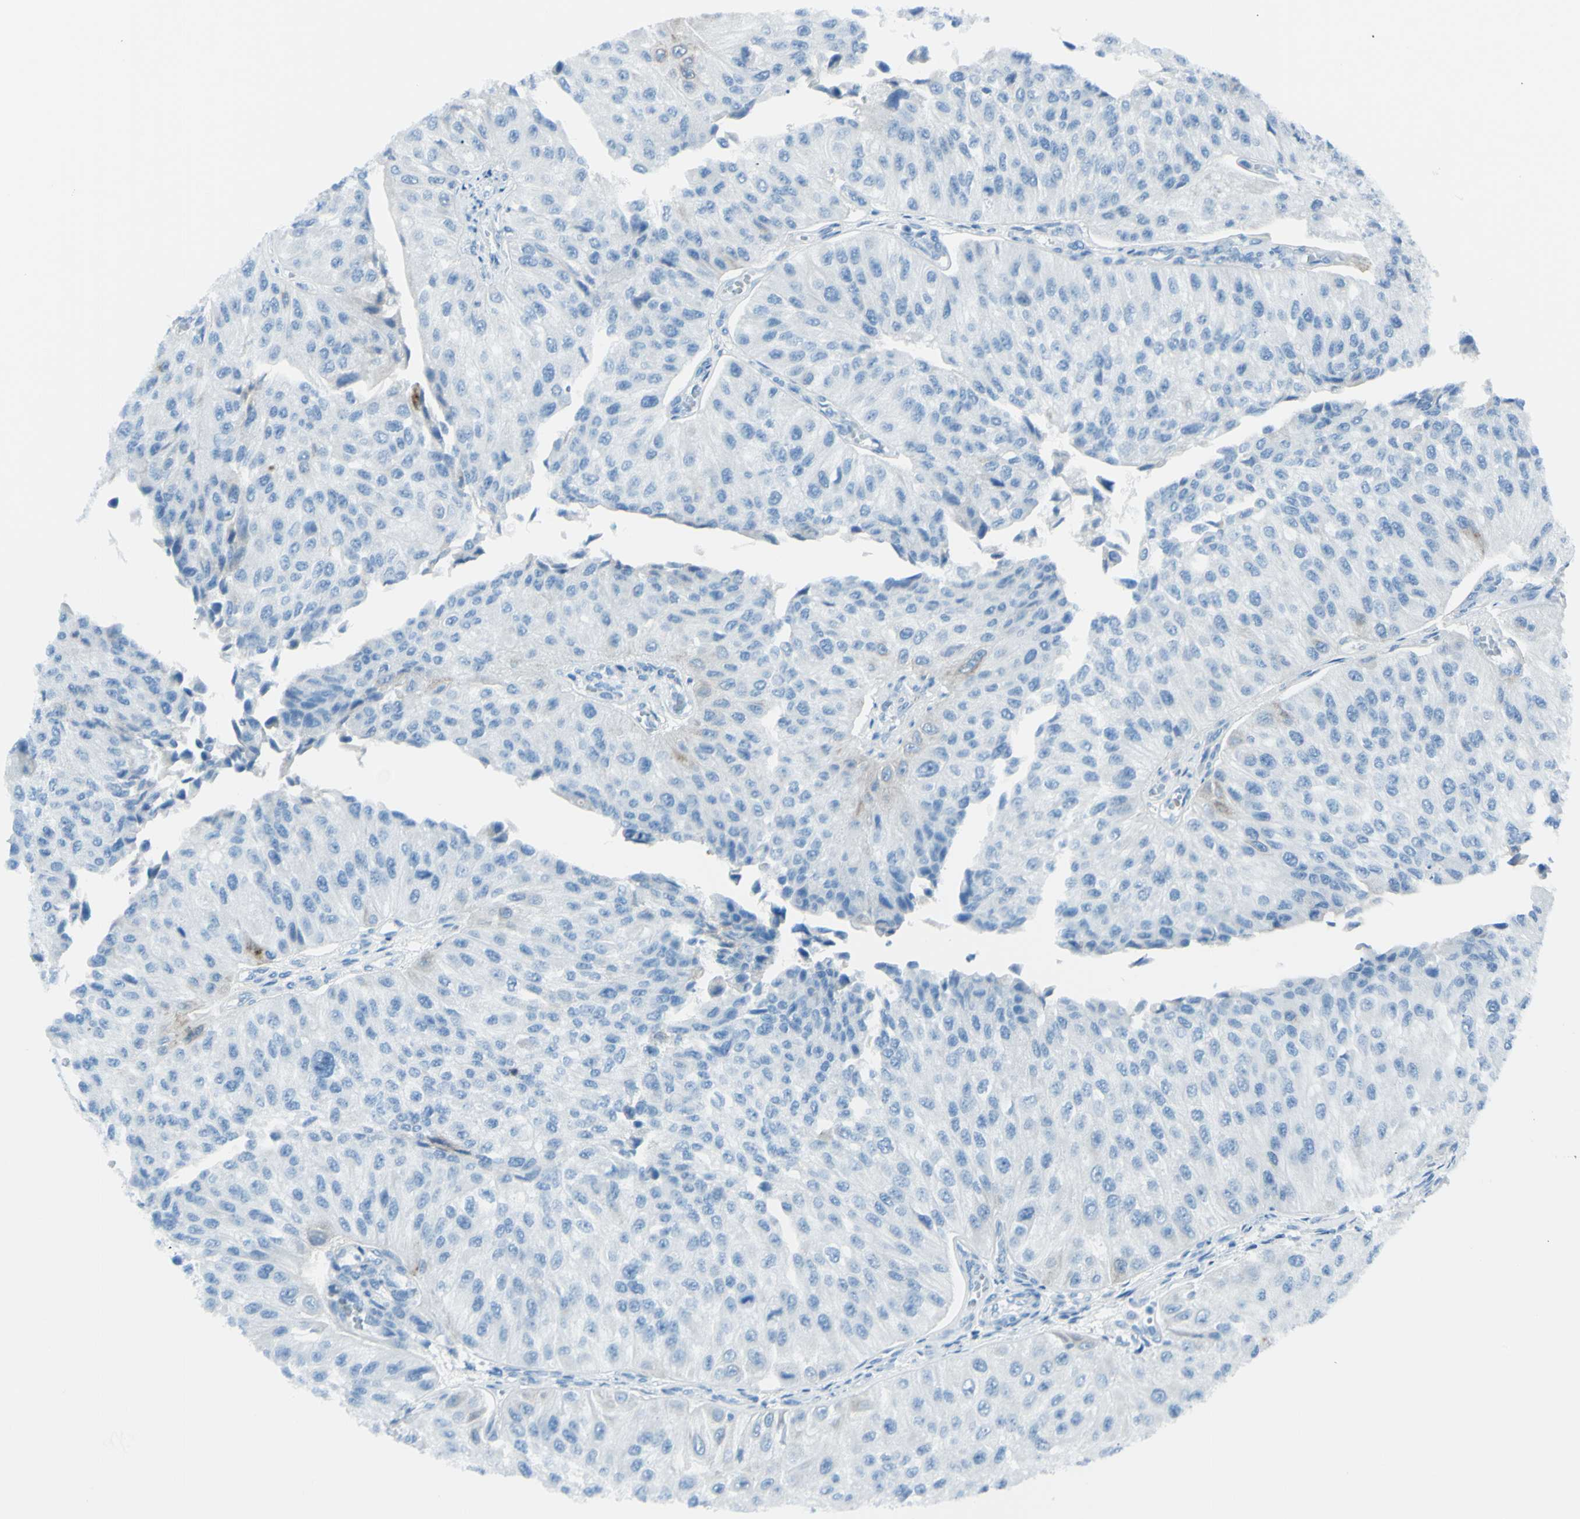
{"staining": {"intensity": "negative", "quantity": "none", "location": "none"}, "tissue": "urothelial cancer", "cell_type": "Tumor cells", "image_type": "cancer", "snomed": [{"axis": "morphology", "description": "Urothelial carcinoma, High grade"}, {"axis": "topography", "description": "Kidney"}, {"axis": "topography", "description": "Urinary bladder"}], "caption": "IHC photomicrograph of human urothelial cancer stained for a protein (brown), which exhibits no expression in tumor cells. (DAB (3,3'-diaminobenzidine) immunohistochemistry with hematoxylin counter stain).", "gene": "TFPI2", "patient": {"sex": "male", "age": 77}}